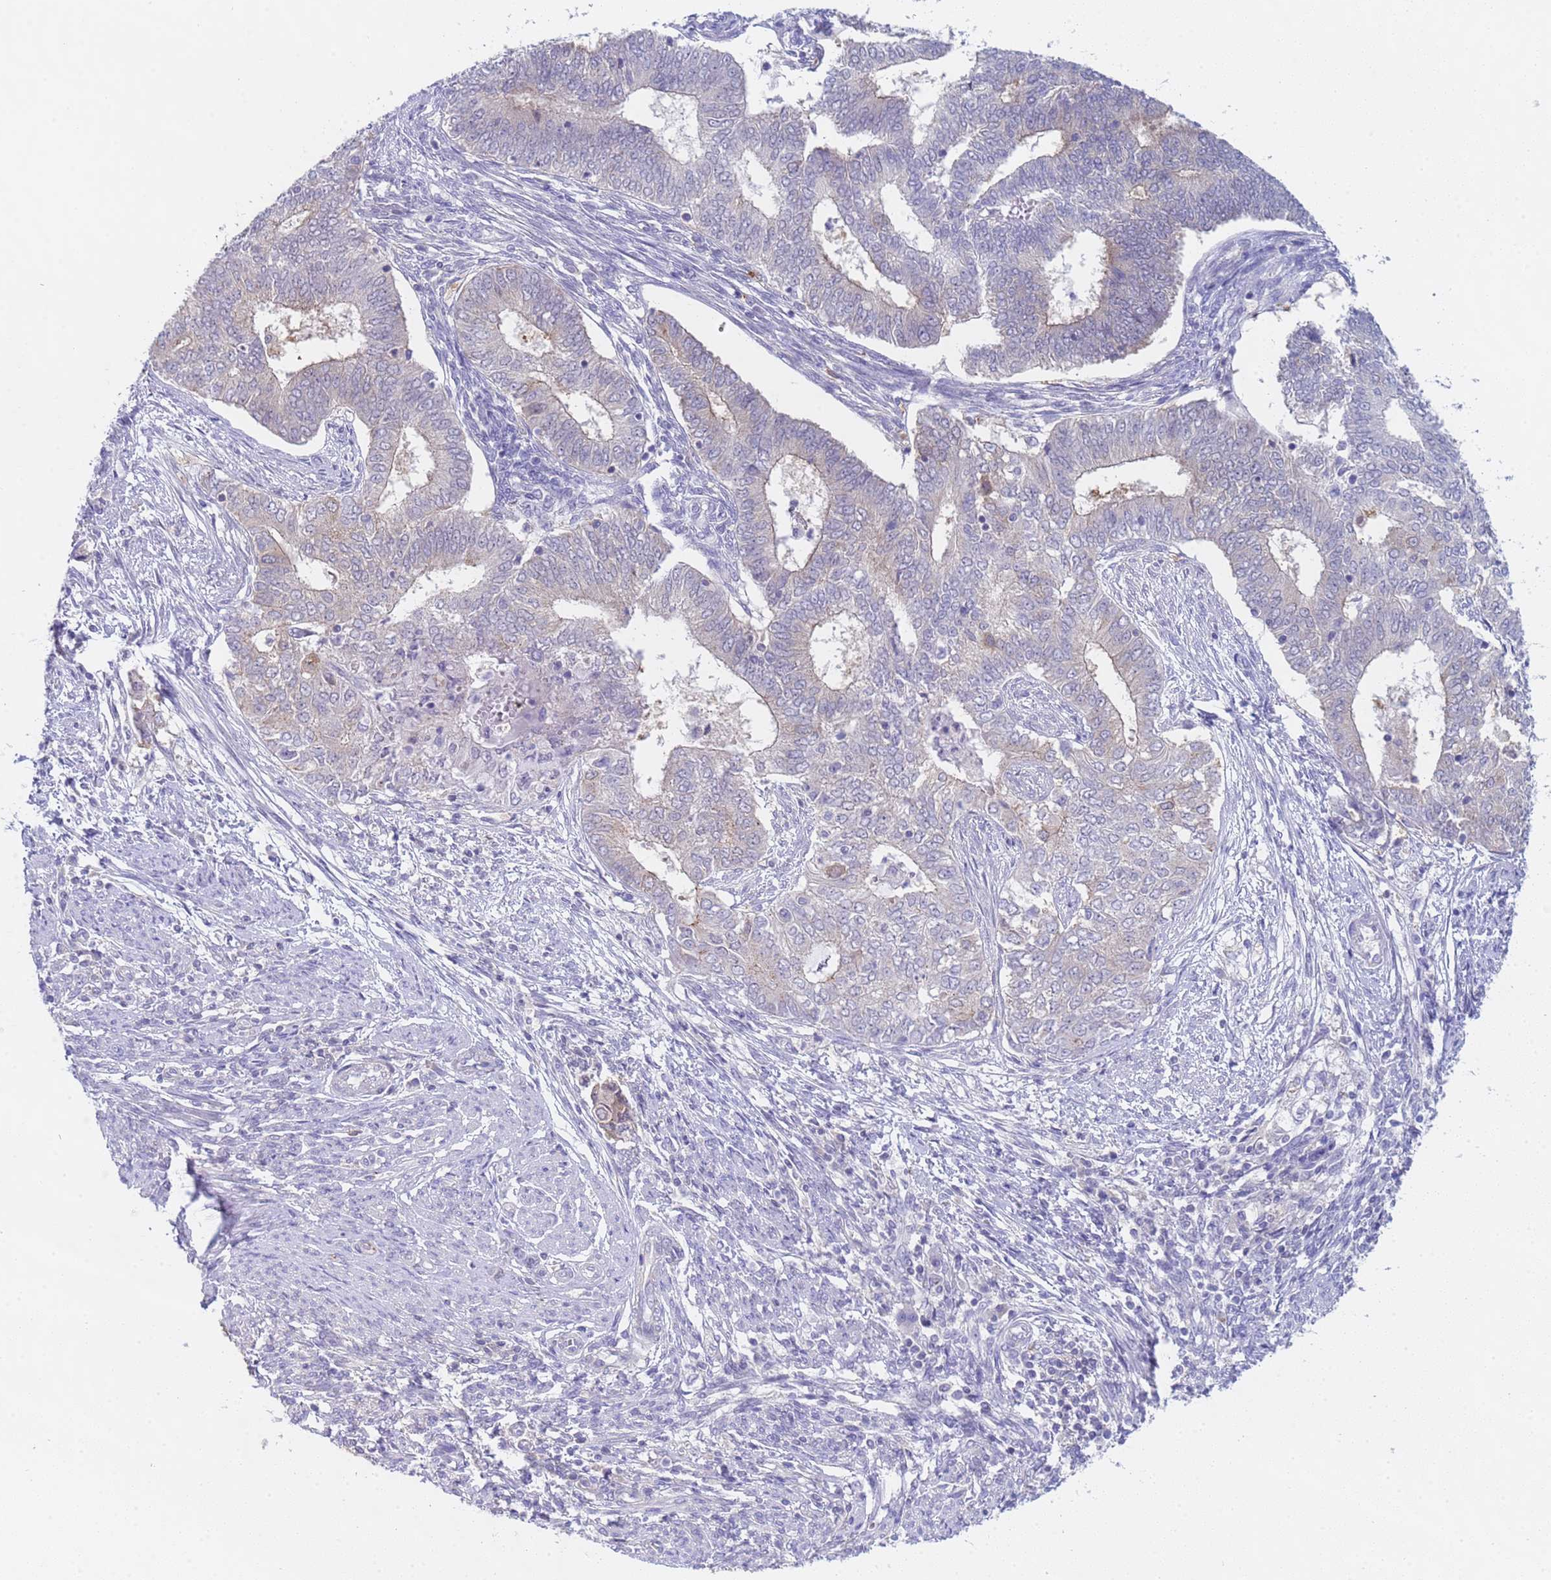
{"staining": {"intensity": "negative", "quantity": "none", "location": "none"}, "tissue": "endometrial cancer", "cell_type": "Tumor cells", "image_type": "cancer", "snomed": [{"axis": "morphology", "description": "Adenocarcinoma, NOS"}, {"axis": "topography", "description": "Endometrium"}], "caption": "Immunohistochemical staining of adenocarcinoma (endometrial) reveals no significant positivity in tumor cells.", "gene": "CAPN7", "patient": {"sex": "female", "age": 62}}